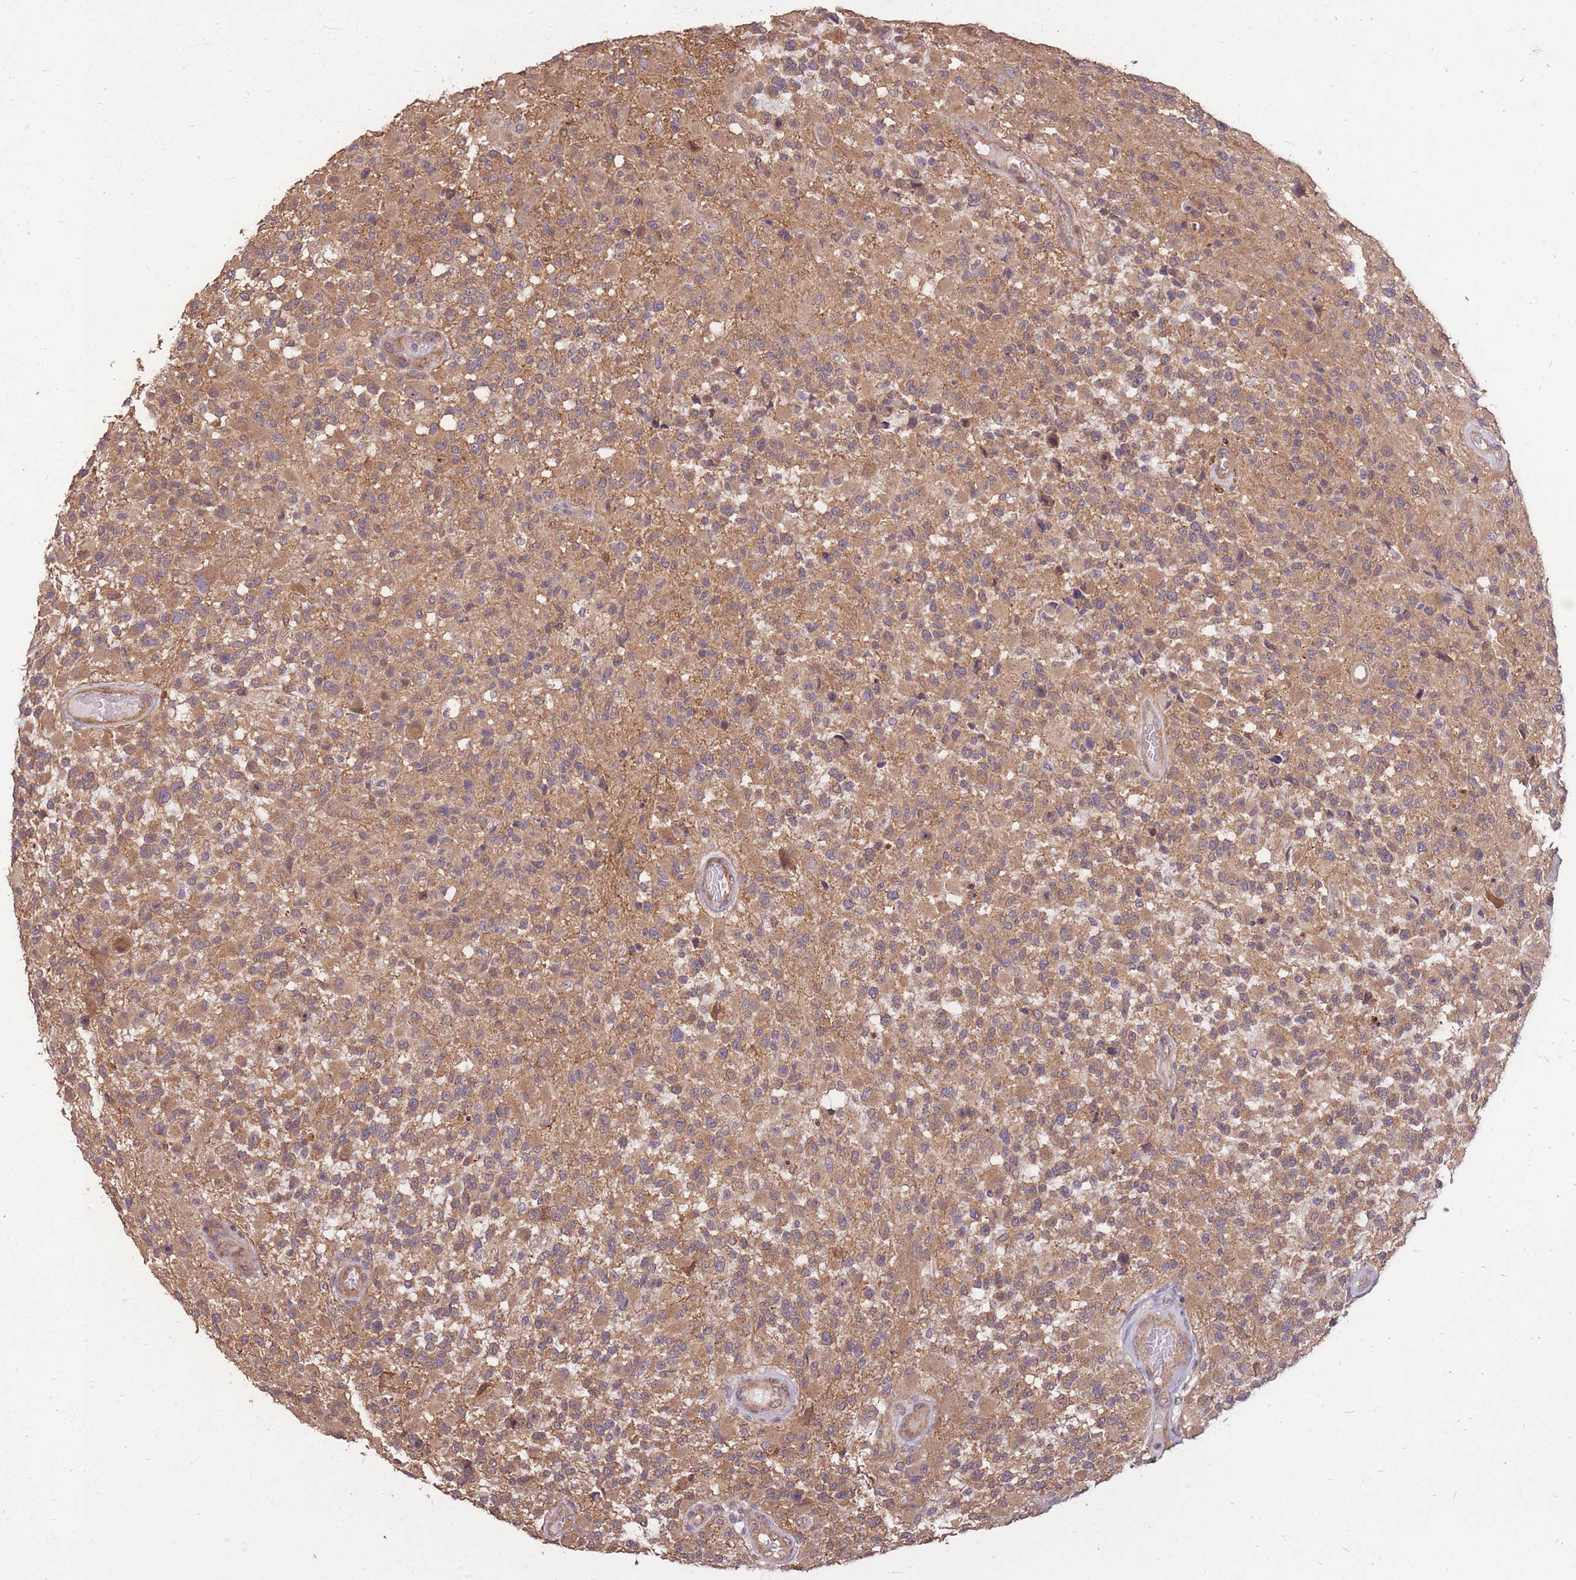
{"staining": {"intensity": "moderate", "quantity": ">75%", "location": "cytoplasmic/membranous"}, "tissue": "glioma", "cell_type": "Tumor cells", "image_type": "cancer", "snomed": [{"axis": "morphology", "description": "Glioma, malignant, High grade"}, {"axis": "morphology", "description": "Glioblastoma, NOS"}, {"axis": "topography", "description": "Brain"}], "caption": "Immunohistochemical staining of human malignant glioma (high-grade) exhibits moderate cytoplasmic/membranous protein staining in about >75% of tumor cells.", "gene": "DYNC1LI2", "patient": {"sex": "male", "age": 60}}